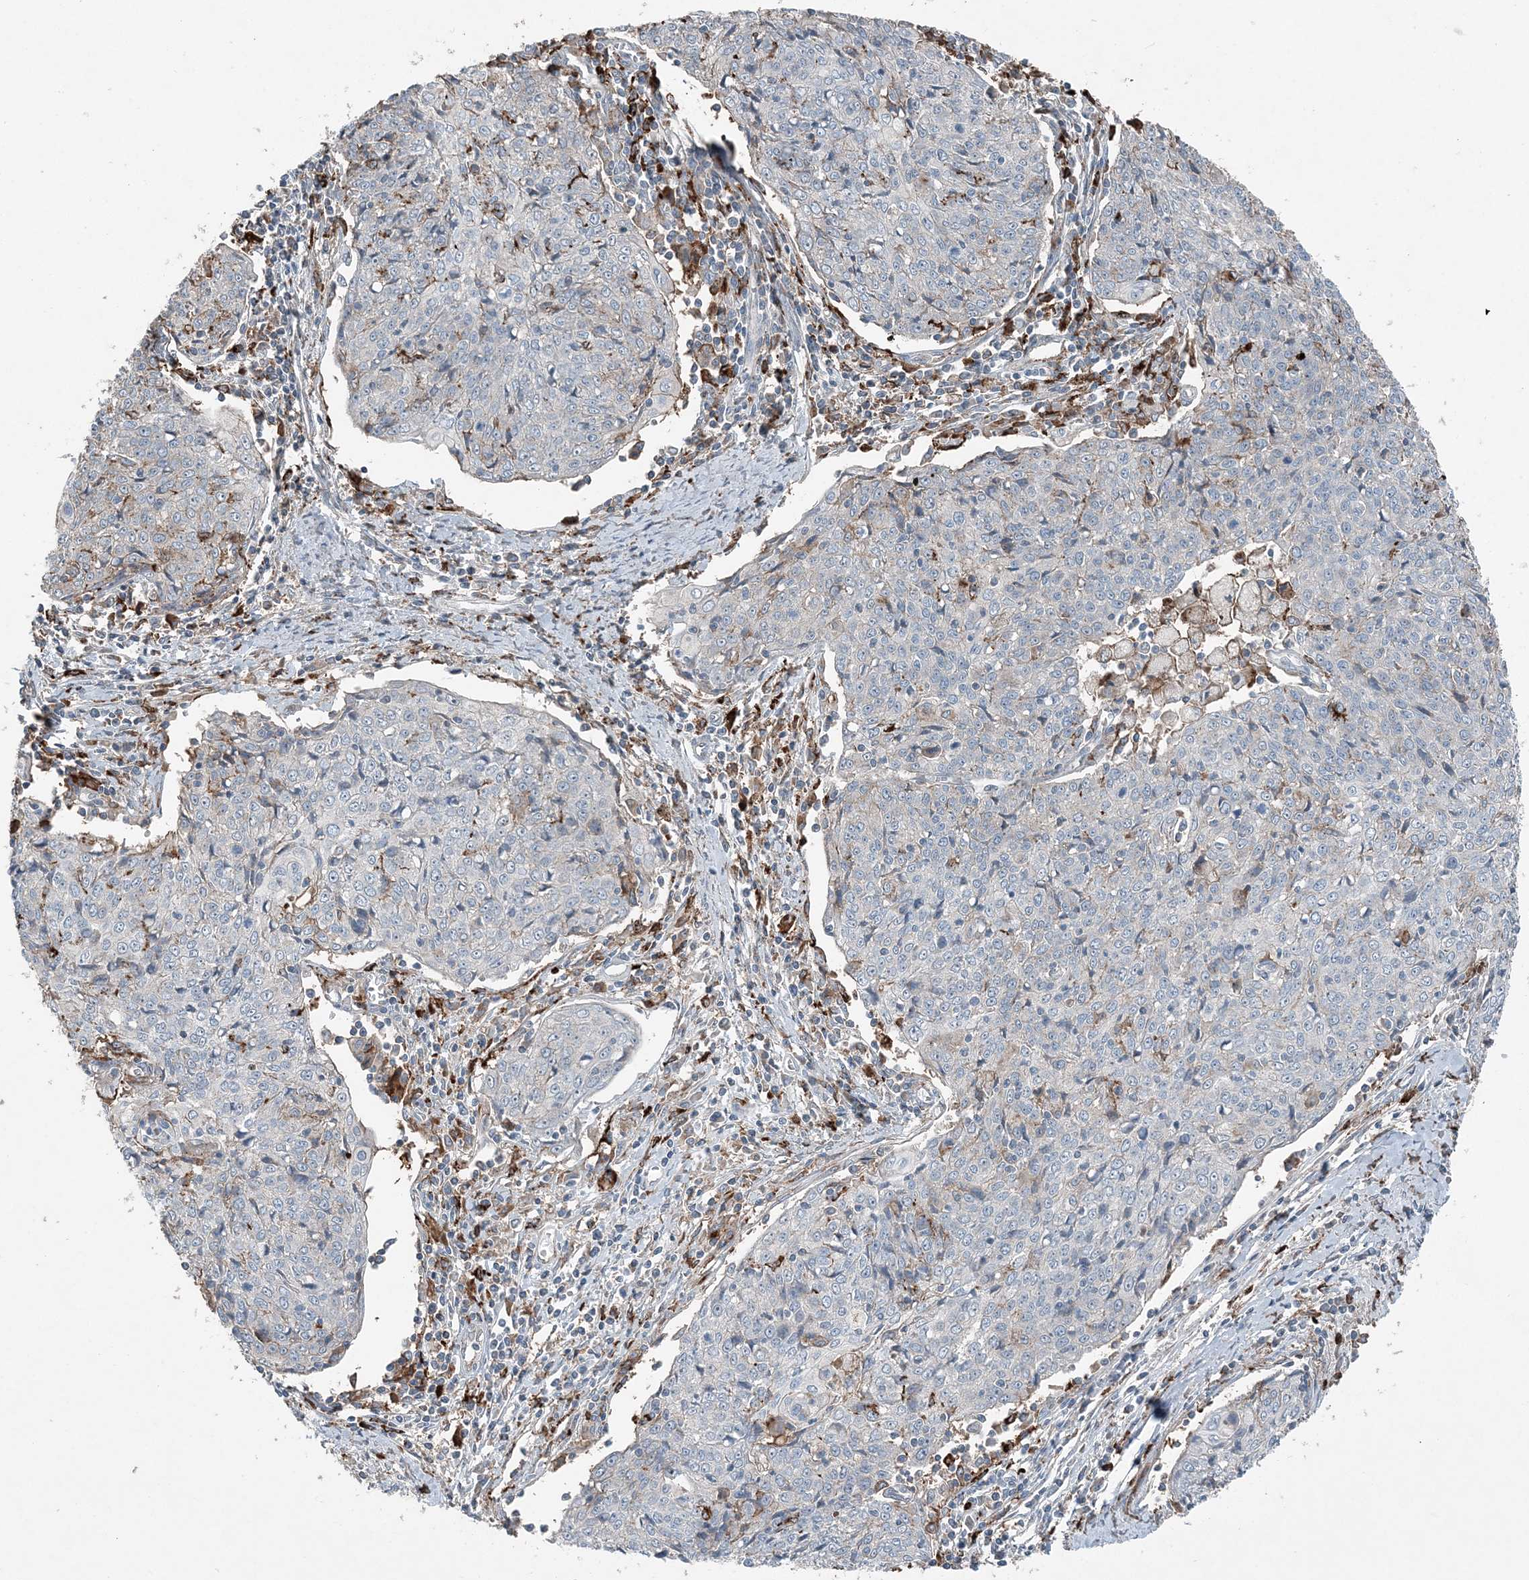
{"staining": {"intensity": "negative", "quantity": "none", "location": "none"}, "tissue": "cervical cancer", "cell_type": "Tumor cells", "image_type": "cancer", "snomed": [{"axis": "morphology", "description": "Squamous cell carcinoma, NOS"}, {"axis": "topography", "description": "Cervix"}], "caption": "Immunohistochemical staining of human cervical squamous cell carcinoma demonstrates no significant positivity in tumor cells.", "gene": "KY", "patient": {"sex": "female", "age": 48}}